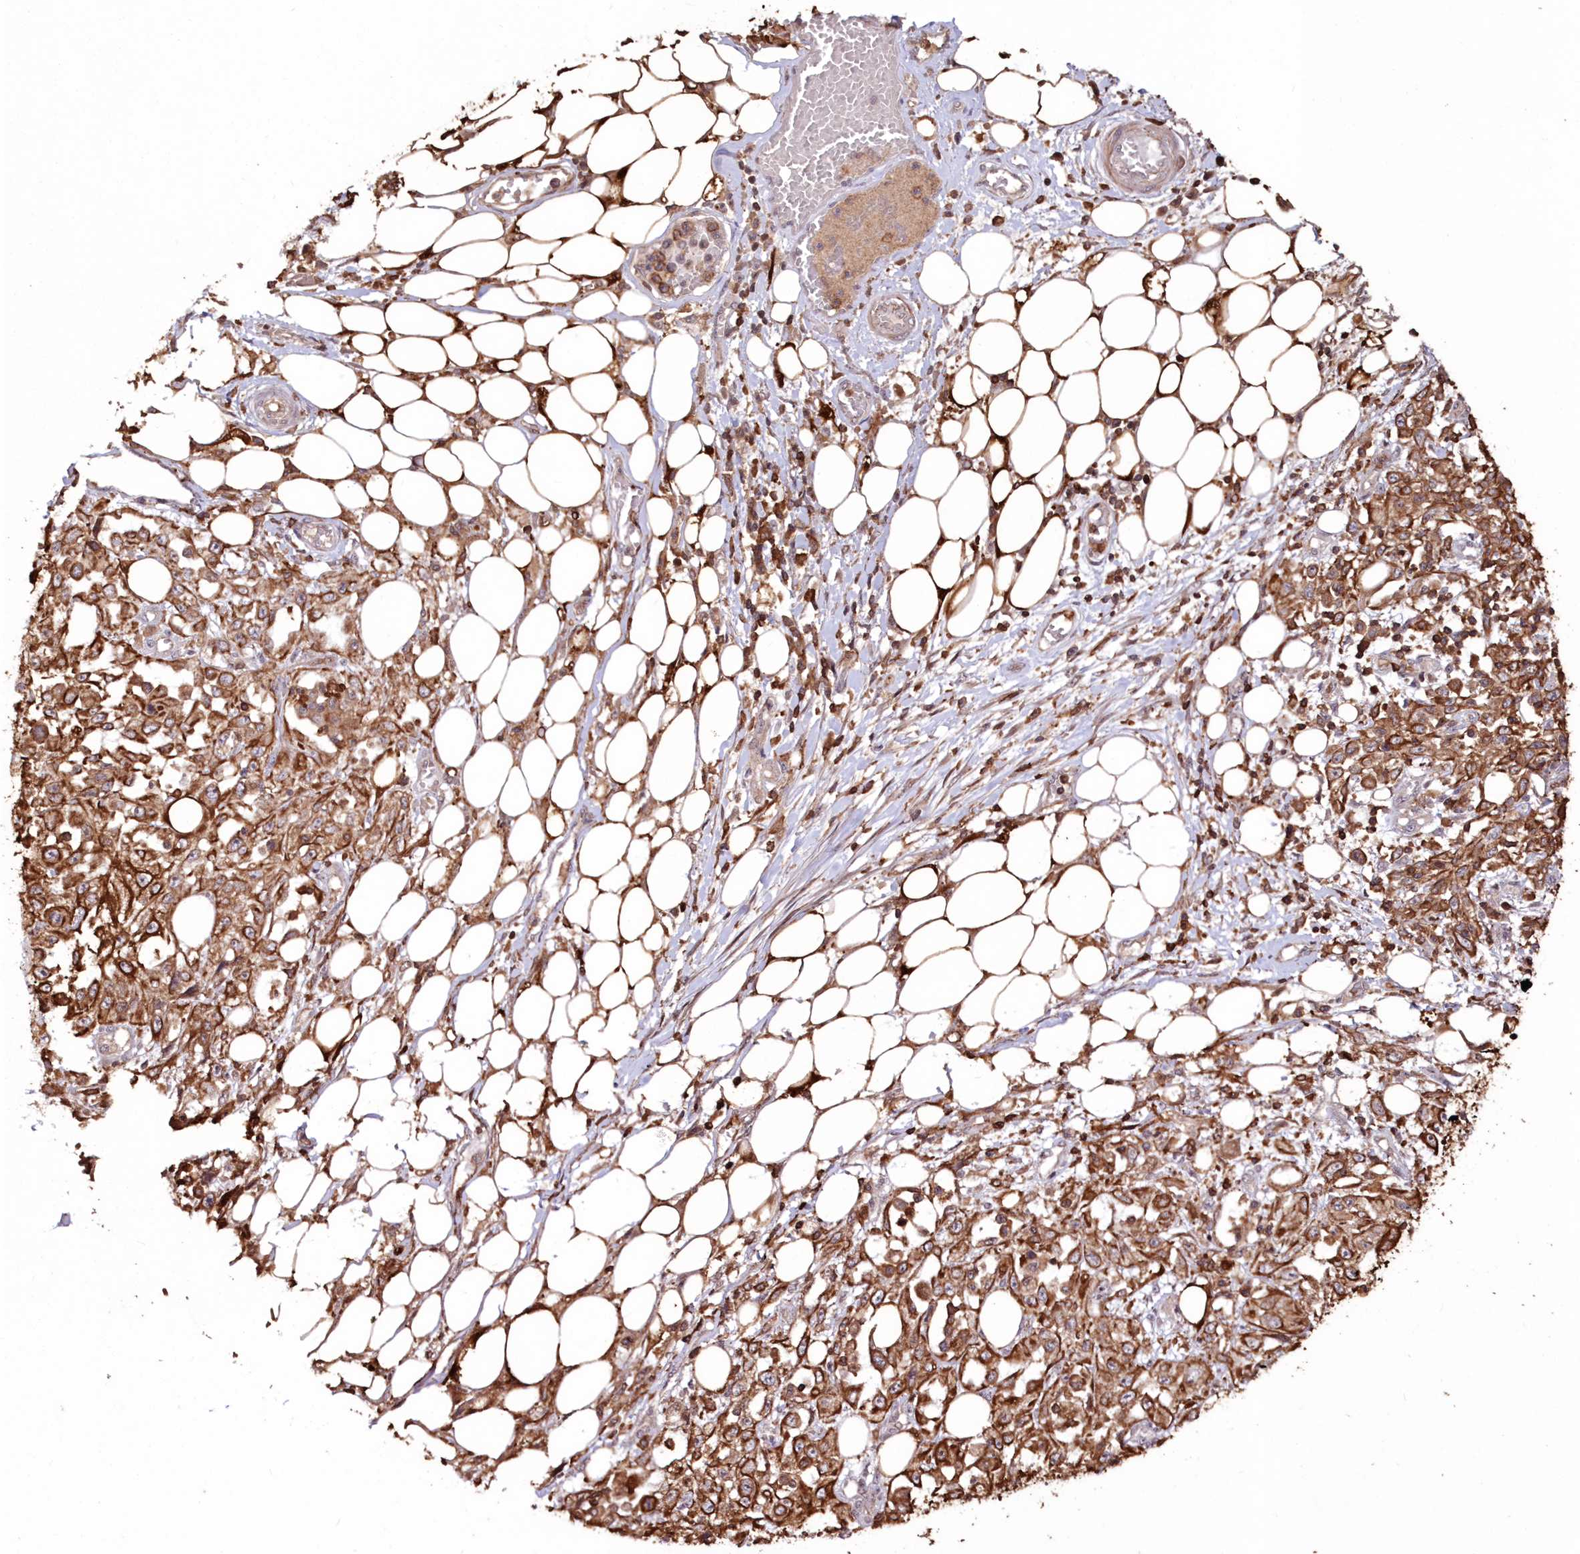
{"staining": {"intensity": "strong", "quantity": ">75%", "location": "cytoplasmic/membranous"}, "tissue": "skin cancer", "cell_type": "Tumor cells", "image_type": "cancer", "snomed": [{"axis": "morphology", "description": "Squamous cell carcinoma, NOS"}, {"axis": "morphology", "description": "Squamous cell carcinoma, metastatic, NOS"}, {"axis": "topography", "description": "Skin"}, {"axis": "topography", "description": "Lymph node"}], "caption": "IHC of human skin cancer (metastatic squamous cell carcinoma) shows high levels of strong cytoplasmic/membranous positivity in about >75% of tumor cells. The staining was performed using DAB, with brown indicating positive protein expression. Nuclei are stained blue with hematoxylin.", "gene": "SNED1", "patient": {"sex": "male", "age": 75}}